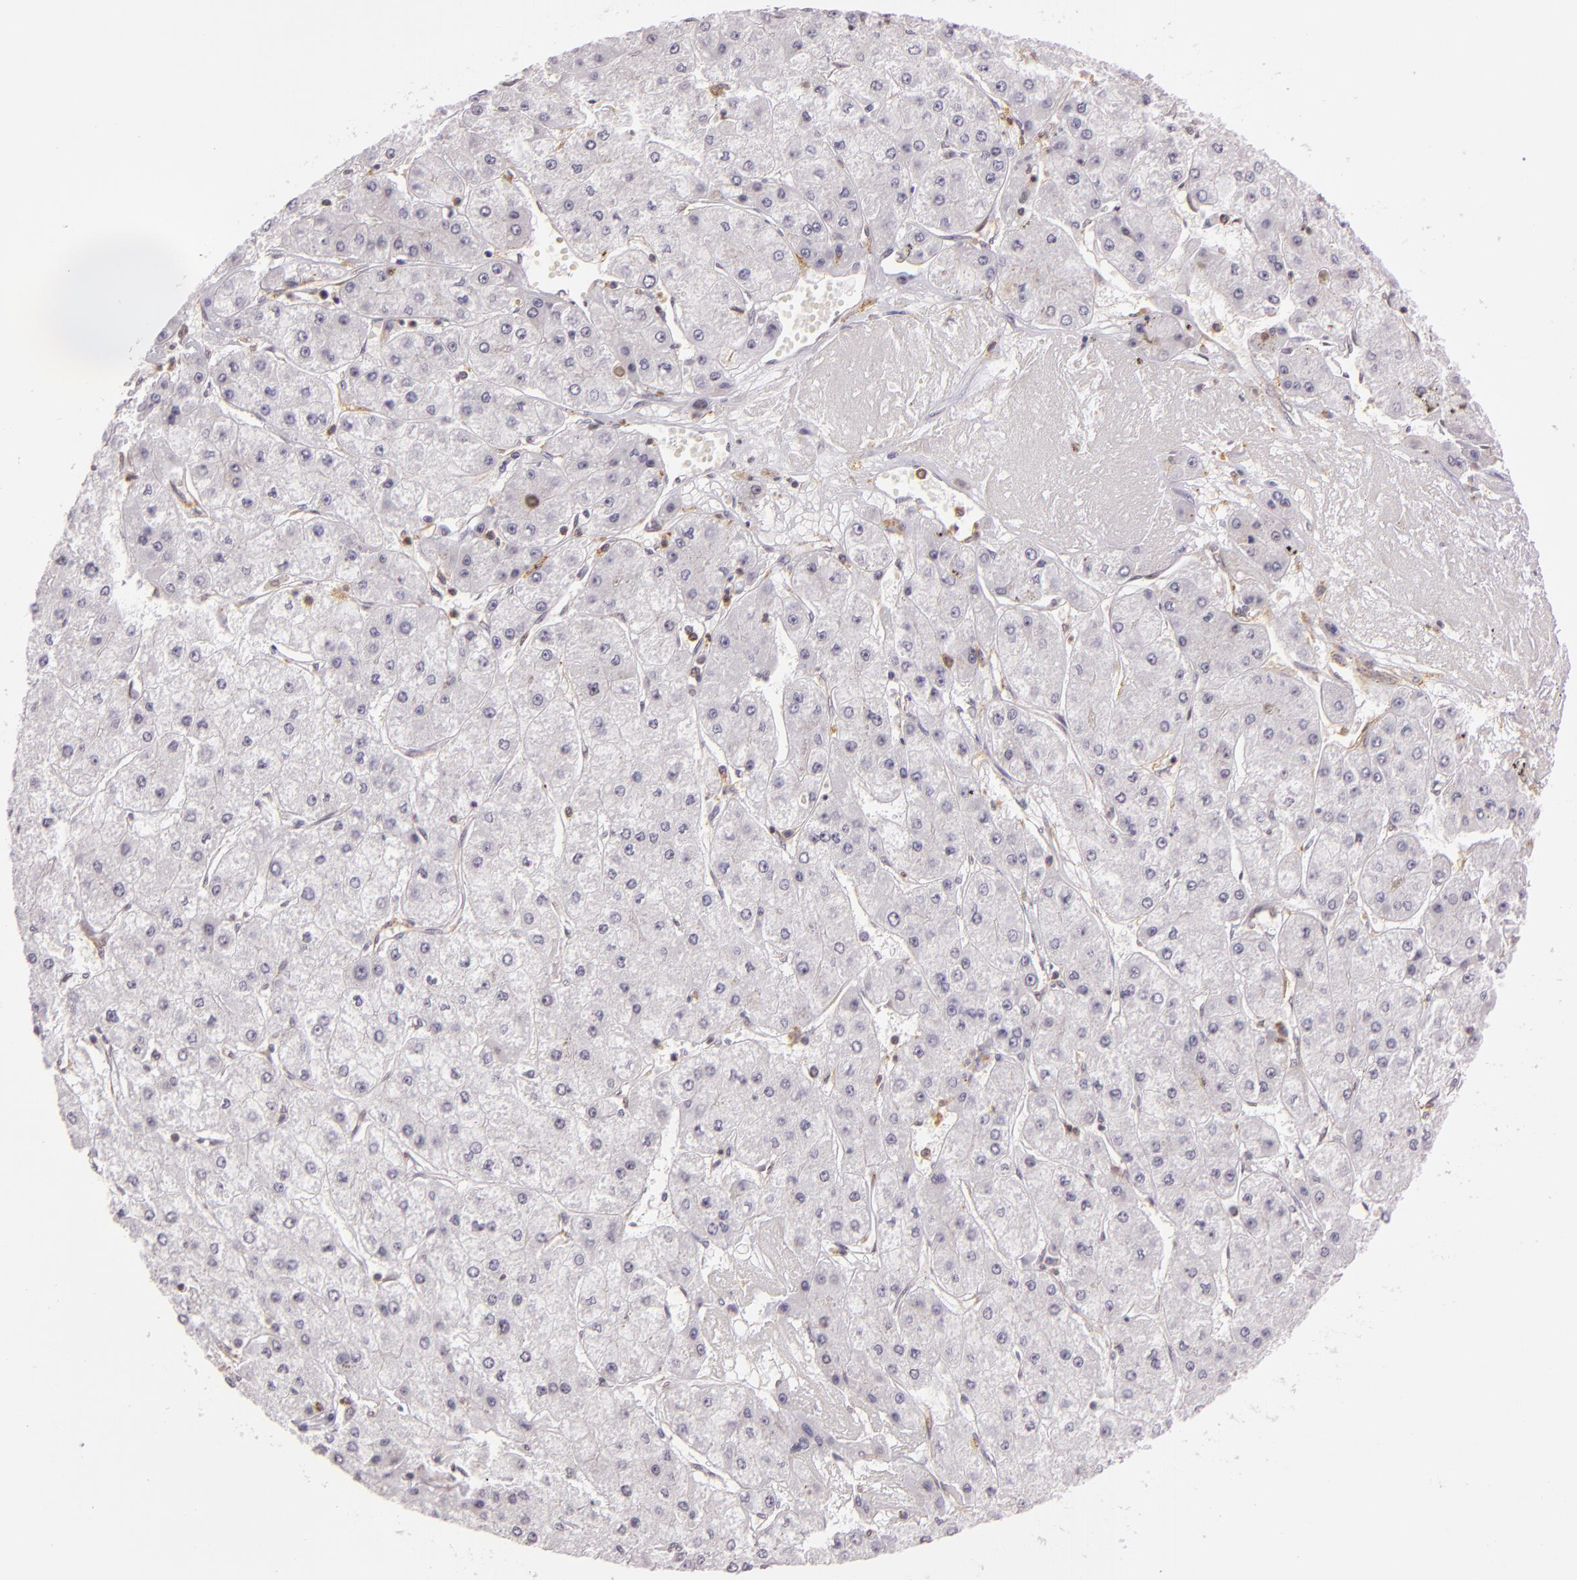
{"staining": {"intensity": "negative", "quantity": "none", "location": "none"}, "tissue": "liver cancer", "cell_type": "Tumor cells", "image_type": "cancer", "snomed": [{"axis": "morphology", "description": "Carcinoma, Hepatocellular, NOS"}, {"axis": "topography", "description": "Liver"}], "caption": "IHC of human liver hepatocellular carcinoma shows no expression in tumor cells.", "gene": "IMPDH1", "patient": {"sex": "female", "age": 52}}